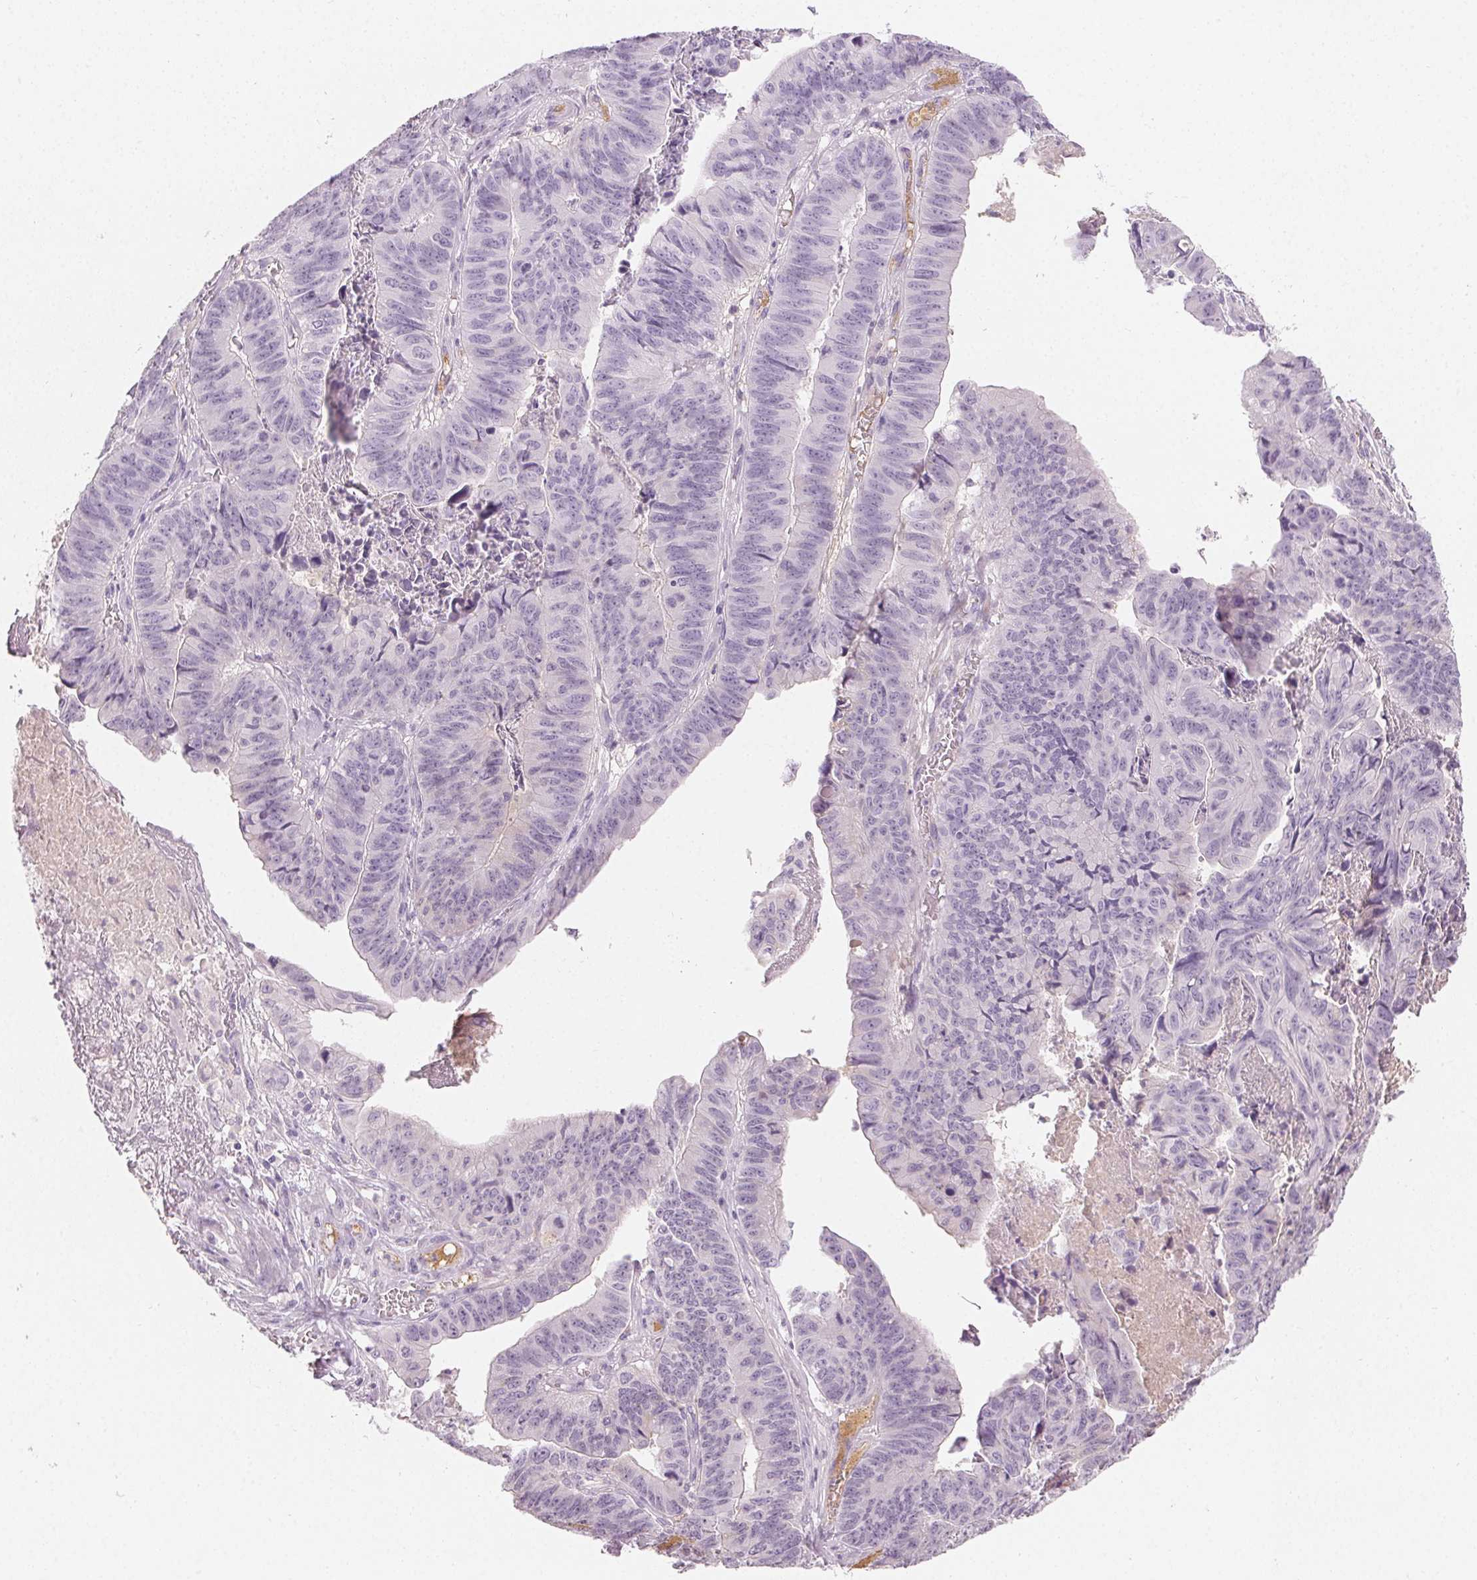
{"staining": {"intensity": "negative", "quantity": "none", "location": "none"}, "tissue": "stomach cancer", "cell_type": "Tumor cells", "image_type": "cancer", "snomed": [{"axis": "morphology", "description": "Adenocarcinoma, NOS"}, {"axis": "topography", "description": "Stomach, lower"}], "caption": "This is a micrograph of IHC staining of stomach cancer (adenocarcinoma), which shows no staining in tumor cells. (DAB immunohistochemistry visualized using brightfield microscopy, high magnification).", "gene": "AFM", "patient": {"sex": "male", "age": 77}}